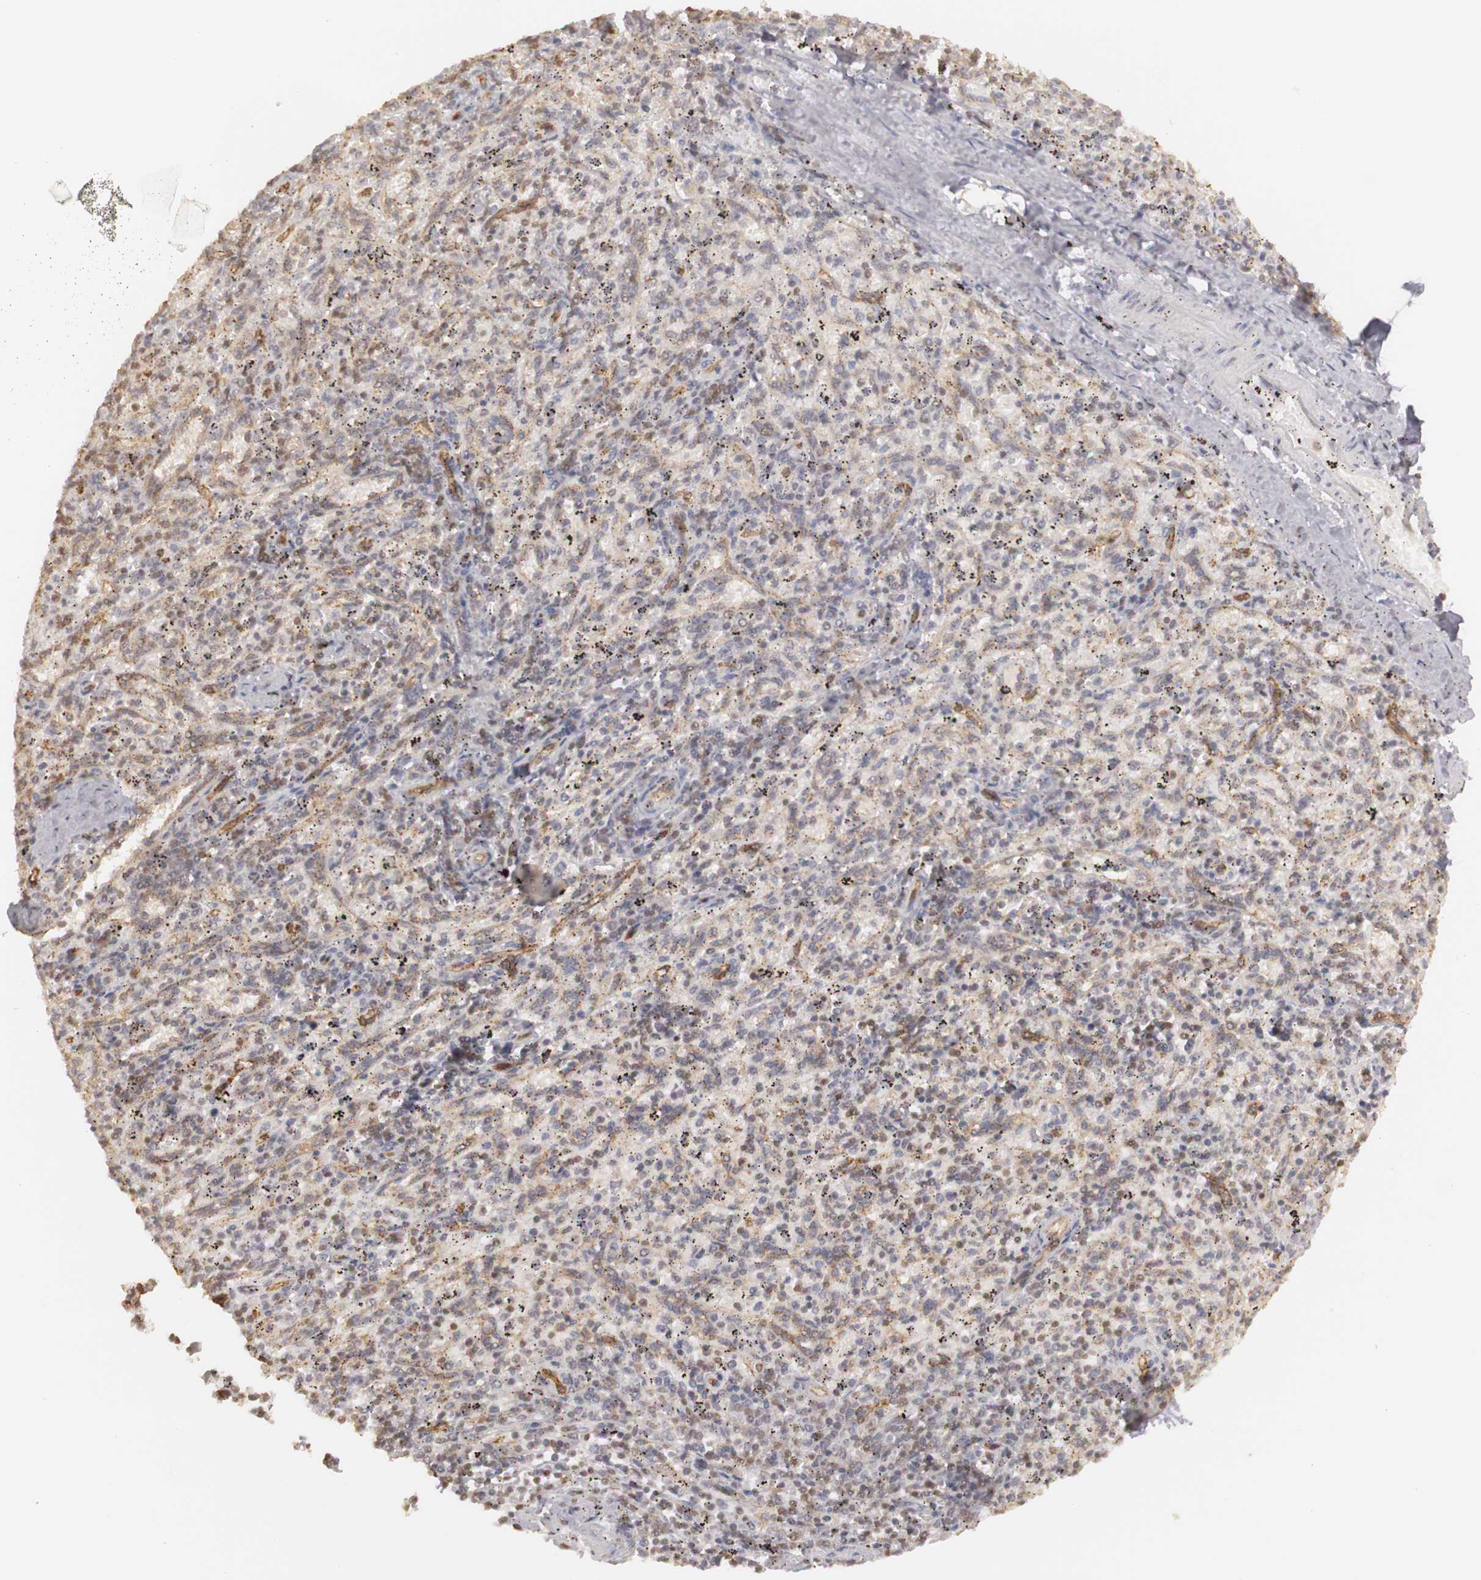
{"staining": {"intensity": "weak", "quantity": ">75%", "location": "cytoplasmic/membranous,nuclear"}, "tissue": "spleen", "cell_type": "Cells in red pulp", "image_type": "normal", "snomed": [{"axis": "morphology", "description": "Normal tissue, NOS"}, {"axis": "topography", "description": "Spleen"}], "caption": "Spleen stained with DAB (3,3'-diaminobenzidine) immunohistochemistry (IHC) demonstrates low levels of weak cytoplasmic/membranous,nuclear positivity in approximately >75% of cells in red pulp. (DAB (3,3'-diaminobenzidine) IHC with brightfield microscopy, high magnification).", "gene": "PLEKHA1", "patient": {"sex": "female", "age": 10}}